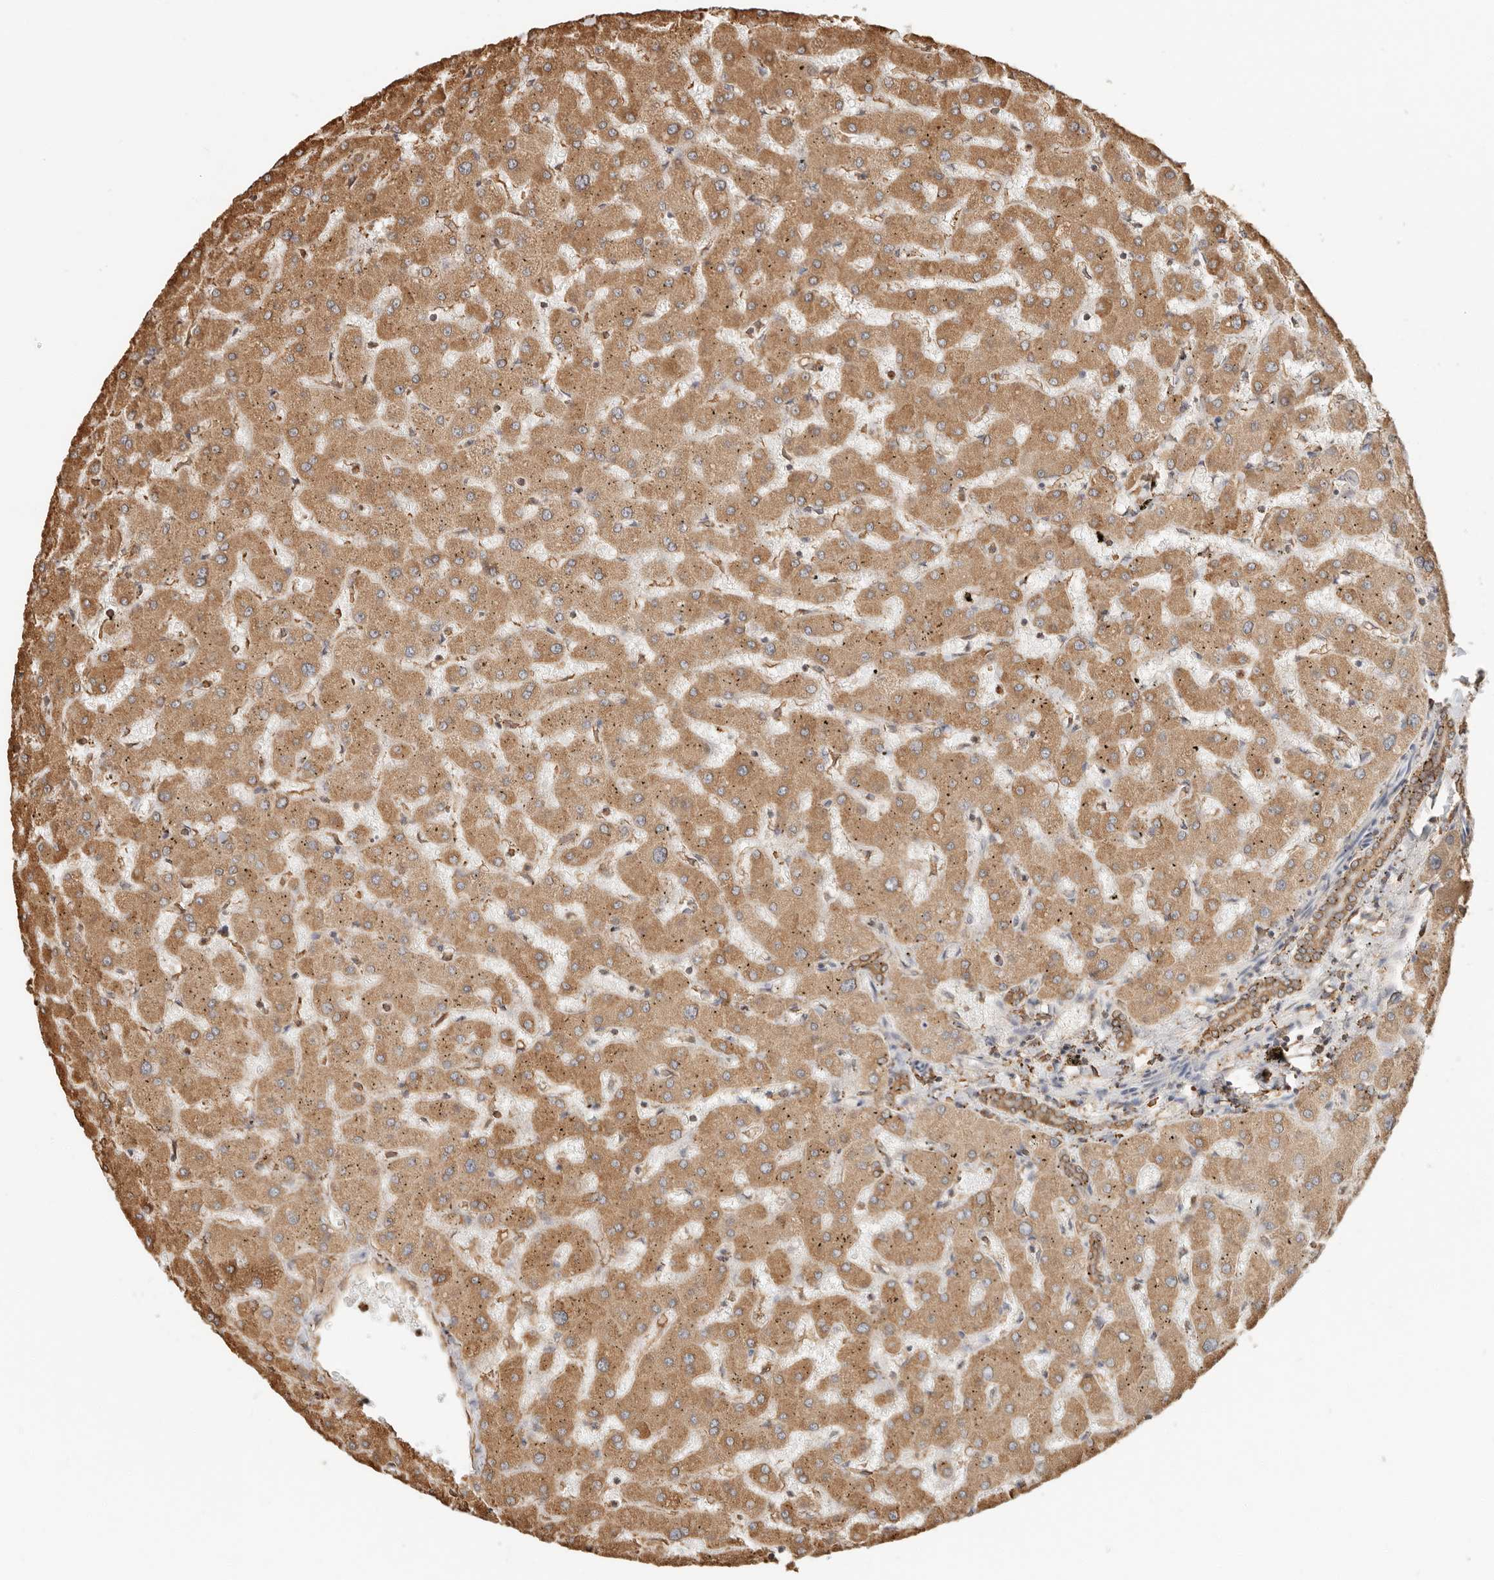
{"staining": {"intensity": "moderate", "quantity": ">75%", "location": "cytoplasmic/membranous"}, "tissue": "liver", "cell_type": "Cholangiocytes", "image_type": "normal", "snomed": [{"axis": "morphology", "description": "Normal tissue, NOS"}, {"axis": "topography", "description": "Liver"}], "caption": "An IHC micrograph of unremarkable tissue is shown. Protein staining in brown labels moderate cytoplasmic/membranous positivity in liver within cholangiocytes.", "gene": "ARHGEF10L", "patient": {"sex": "female", "age": 63}}